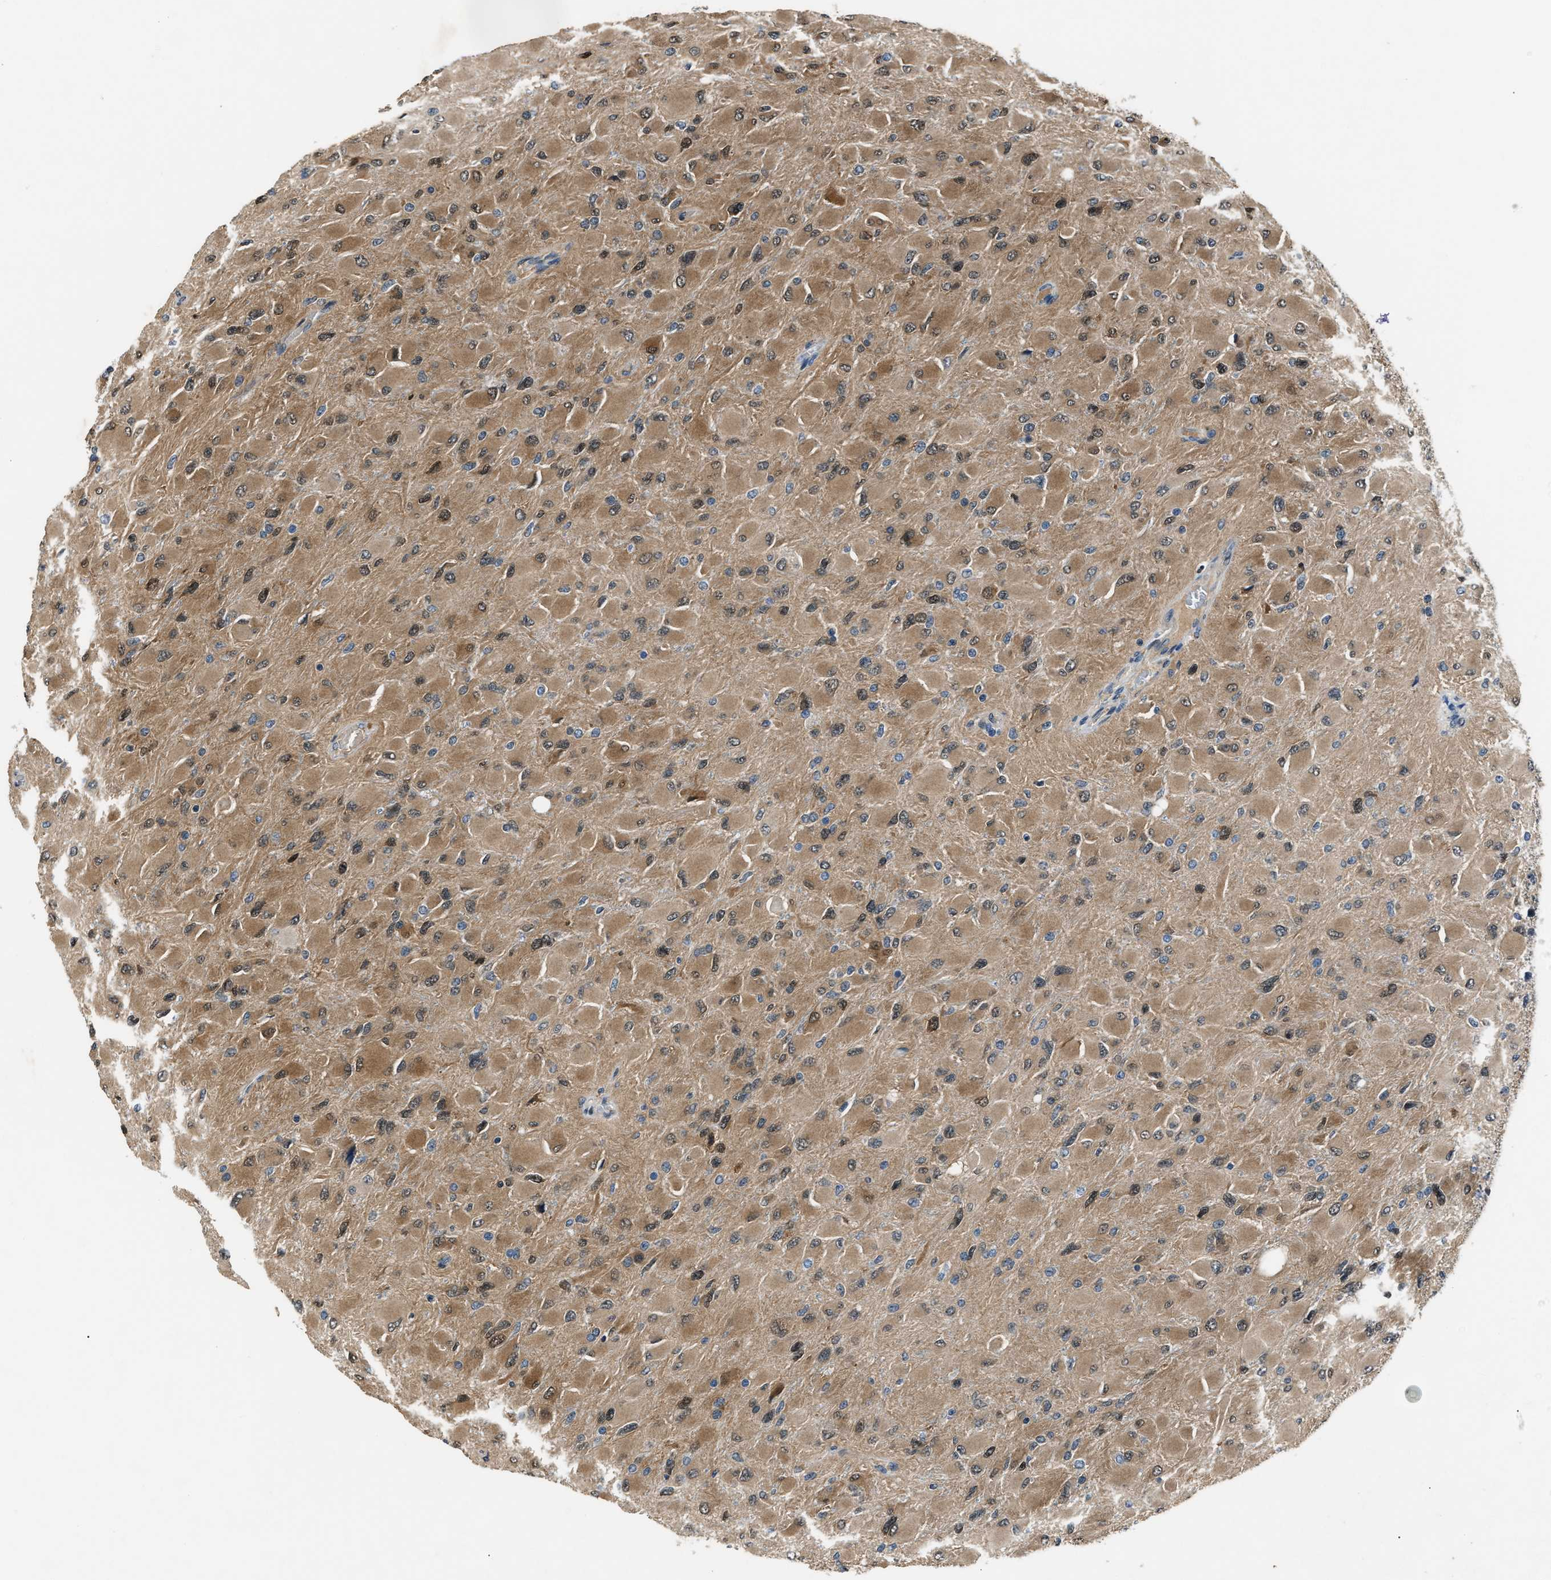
{"staining": {"intensity": "moderate", "quantity": ">75%", "location": "cytoplasmic/membranous,nuclear"}, "tissue": "glioma", "cell_type": "Tumor cells", "image_type": "cancer", "snomed": [{"axis": "morphology", "description": "Glioma, malignant, High grade"}, {"axis": "topography", "description": "Cerebral cortex"}], "caption": "Immunohistochemical staining of glioma reveals medium levels of moderate cytoplasmic/membranous and nuclear staining in about >75% of tumor cells. (Stains: DAB in brown, nuclei in blue, Microscopy: brightfield microscopy at high magnification).", "gene": "TP53I3", "patient": {"sex": "female", "age": 36}}